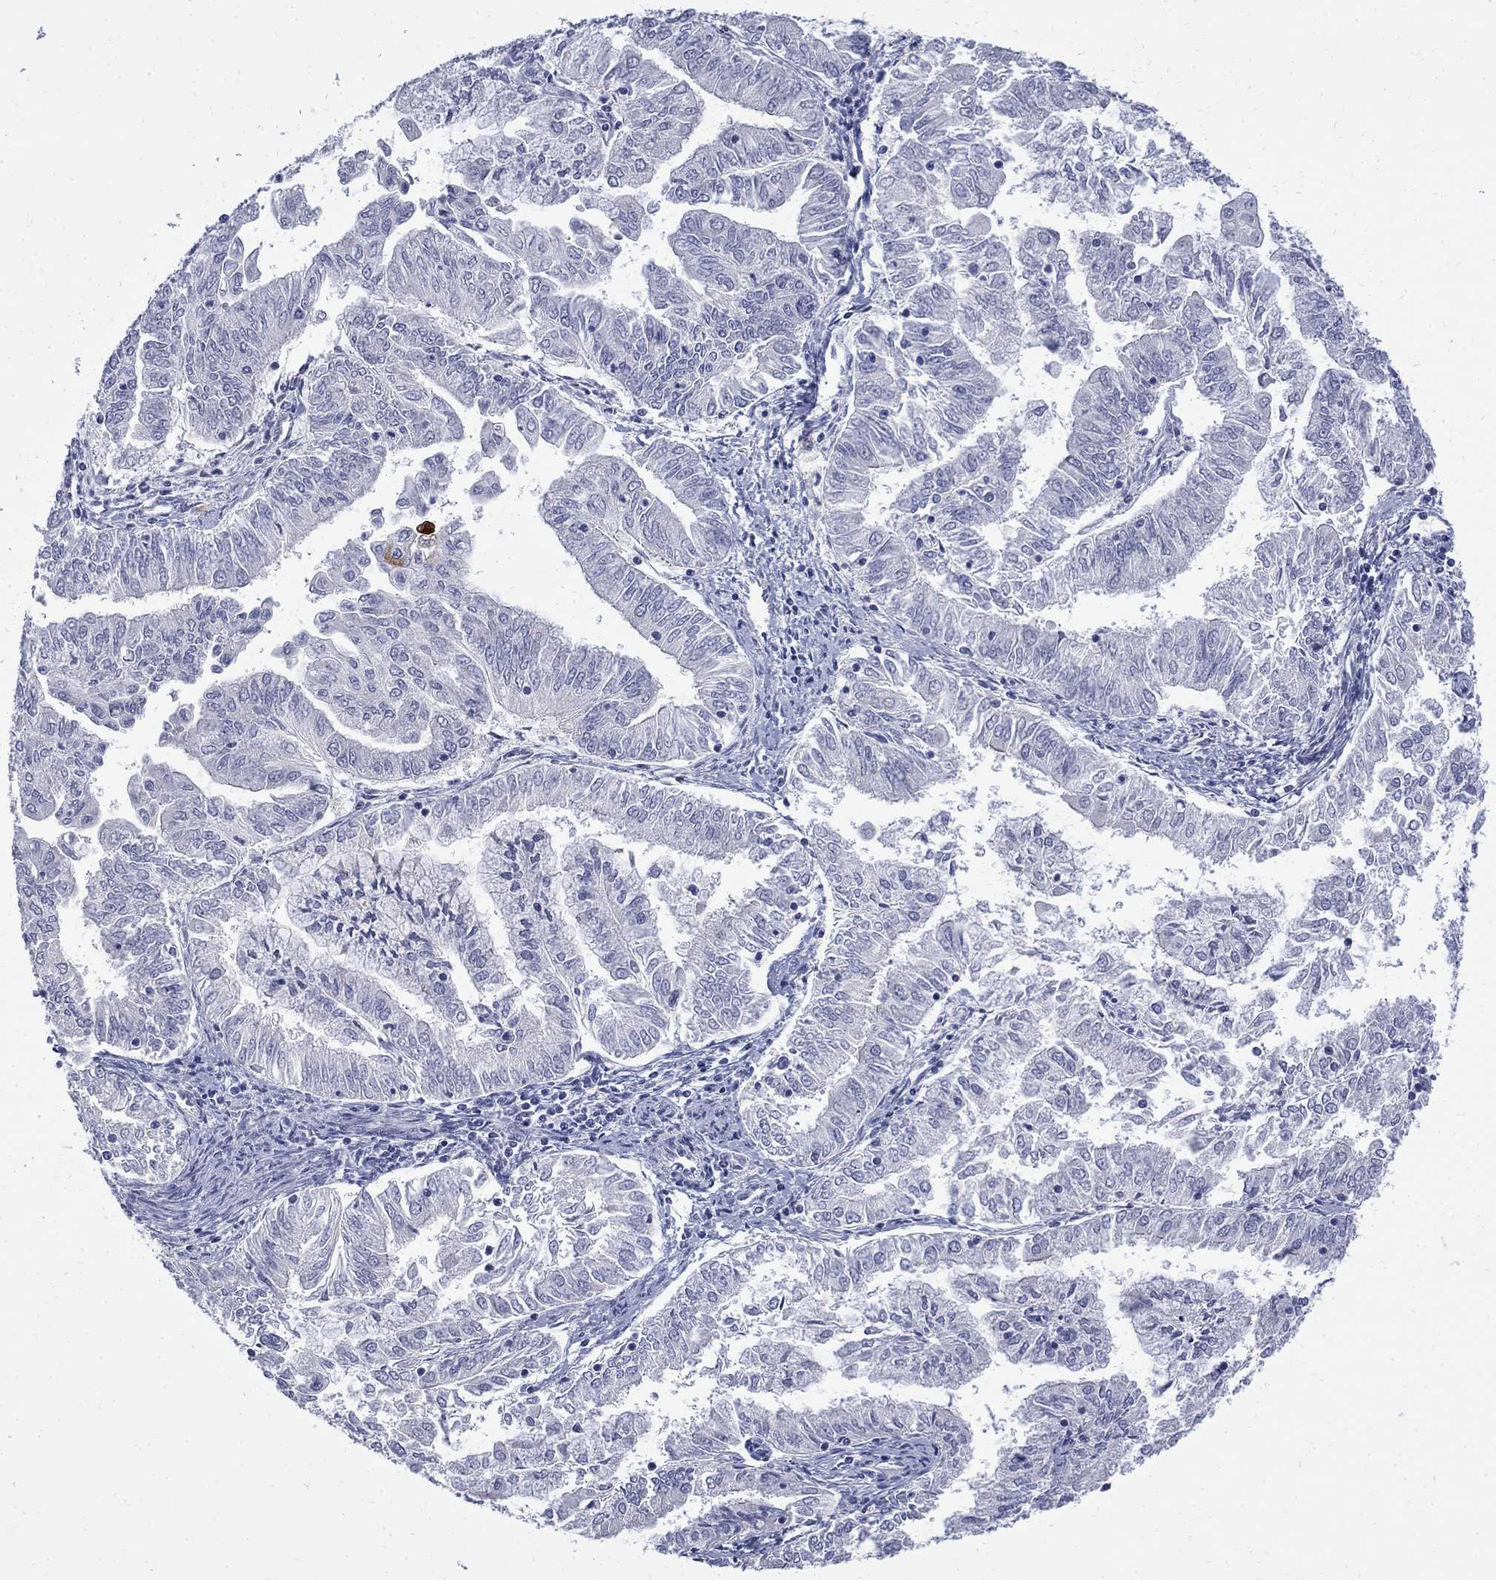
{"staining": {"intensity": "moderate", "quantity": "<25%", "location": "cytoplasmic/membranous"}, "tissue": "endometrial cancer", "cell_type": "Tumor cells", "image_type": "cancer", "snomed": [{"axis": "morphology", "description": "Adenocarcinoma, NOS"}, {"axis": "topography", "description": "Endometrium"}], "caption": "Human endometrial cancer (adenocarcinoma) stained for a protein (brown) exhibits moderate cytoplasmic/membranous positive staining in about <25% of tumor cells.", "gene": "SERPINB2", "patient": {"sex": "female", "age": 56}}